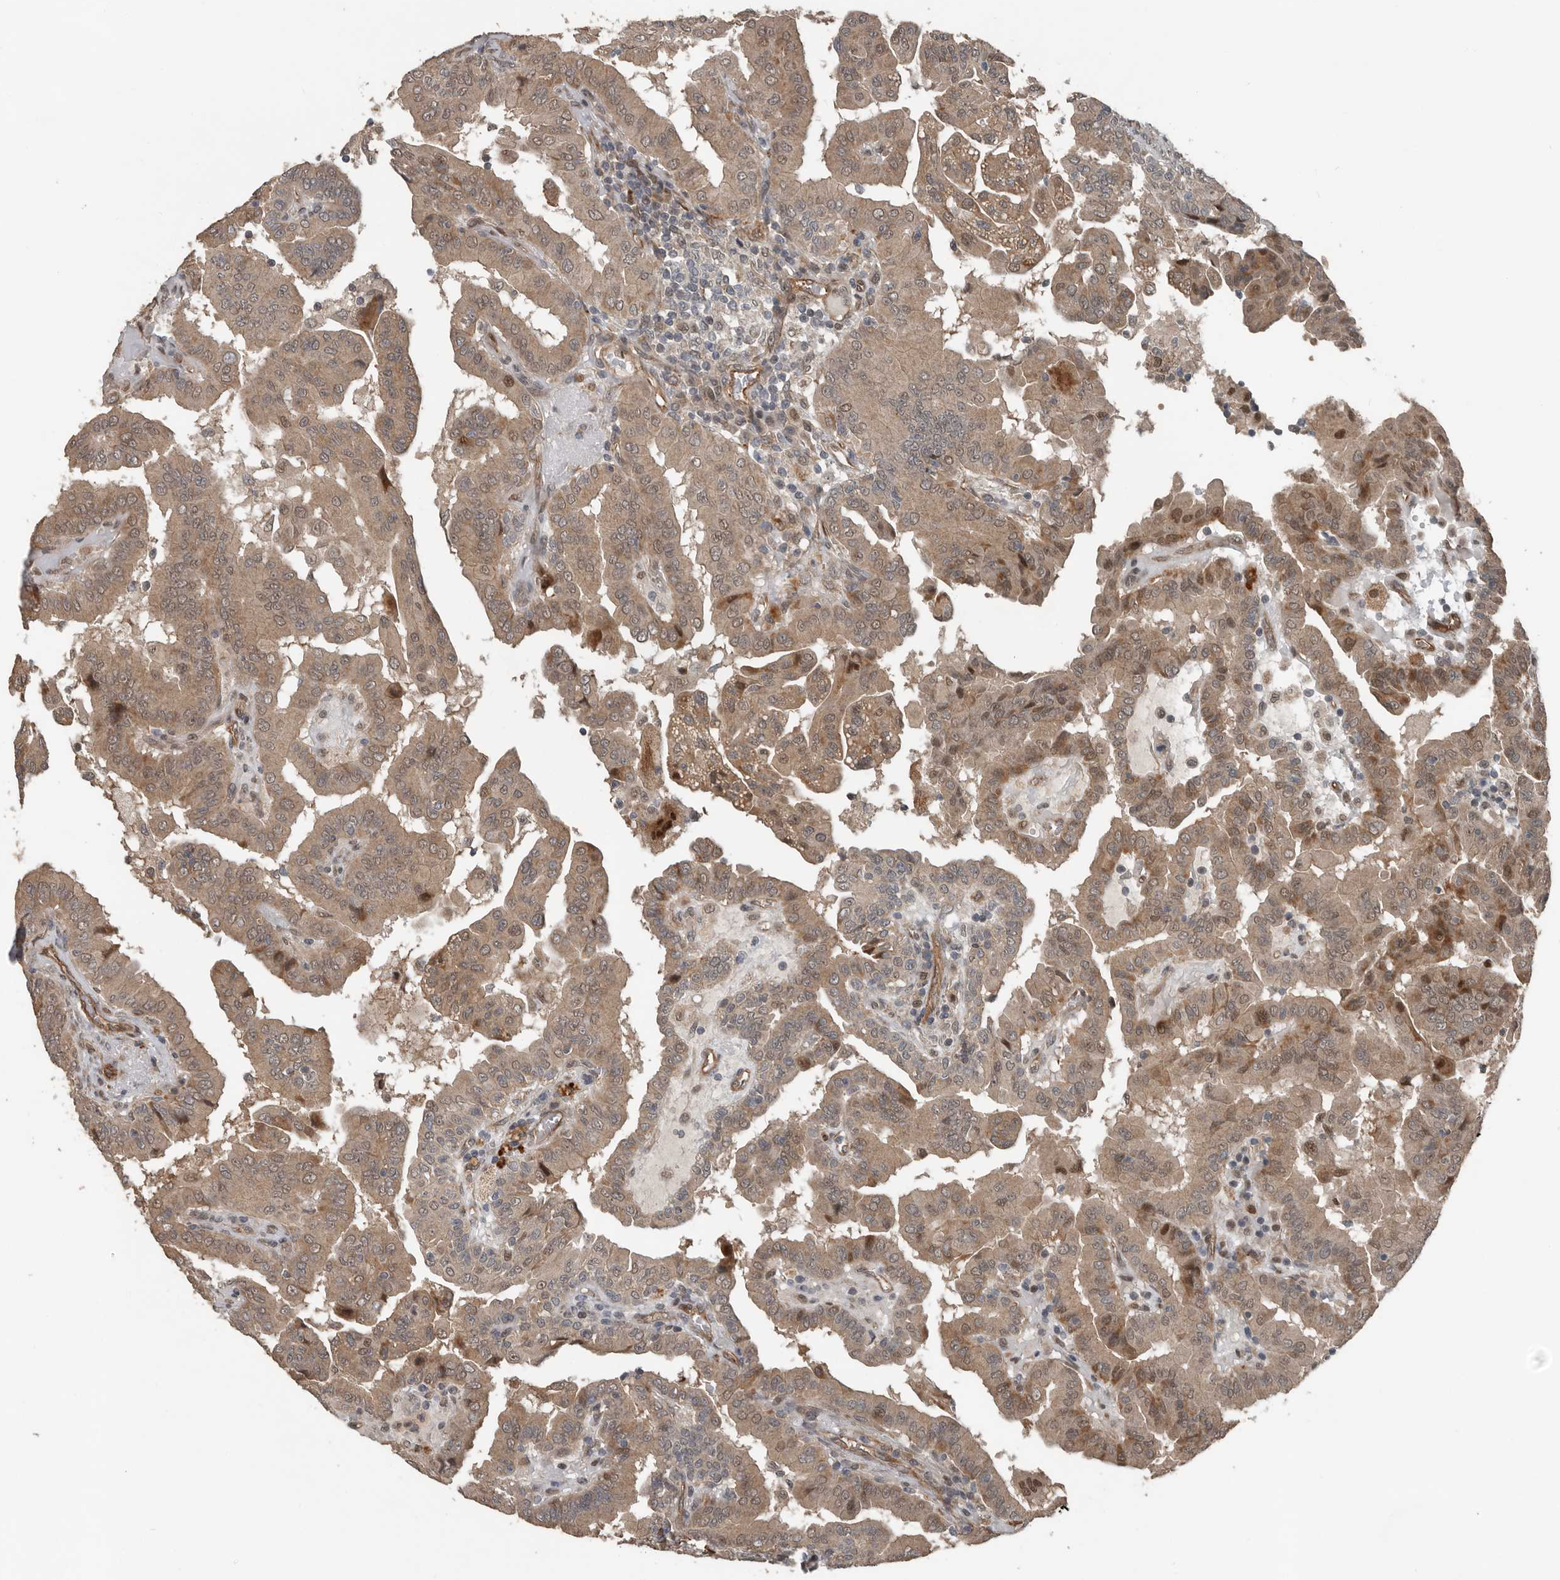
{"staining": {"intensity": "moderate", "quantity": ">75%", "location": "cytoplasmic/membranous,nuclear"}, "tissue": "thyroid cancer", "cell_type": "Tumor cells", "image_type": "cancer", "snomed": [{"axis": "morphology", "description": "Papillary adenocarcinoma, NOS"}, {"axis": "topography", "description": "Thyroid gland"}], "caption": "Tumor cells show medium levels of moderate cytoplasmic/membranous and nuclear staining in approximately >75% of cells in thyroid cancer (papillary adenocarcinoma).", "gene": "YOD1", "patient": {"sex": "male", "age": 33}}